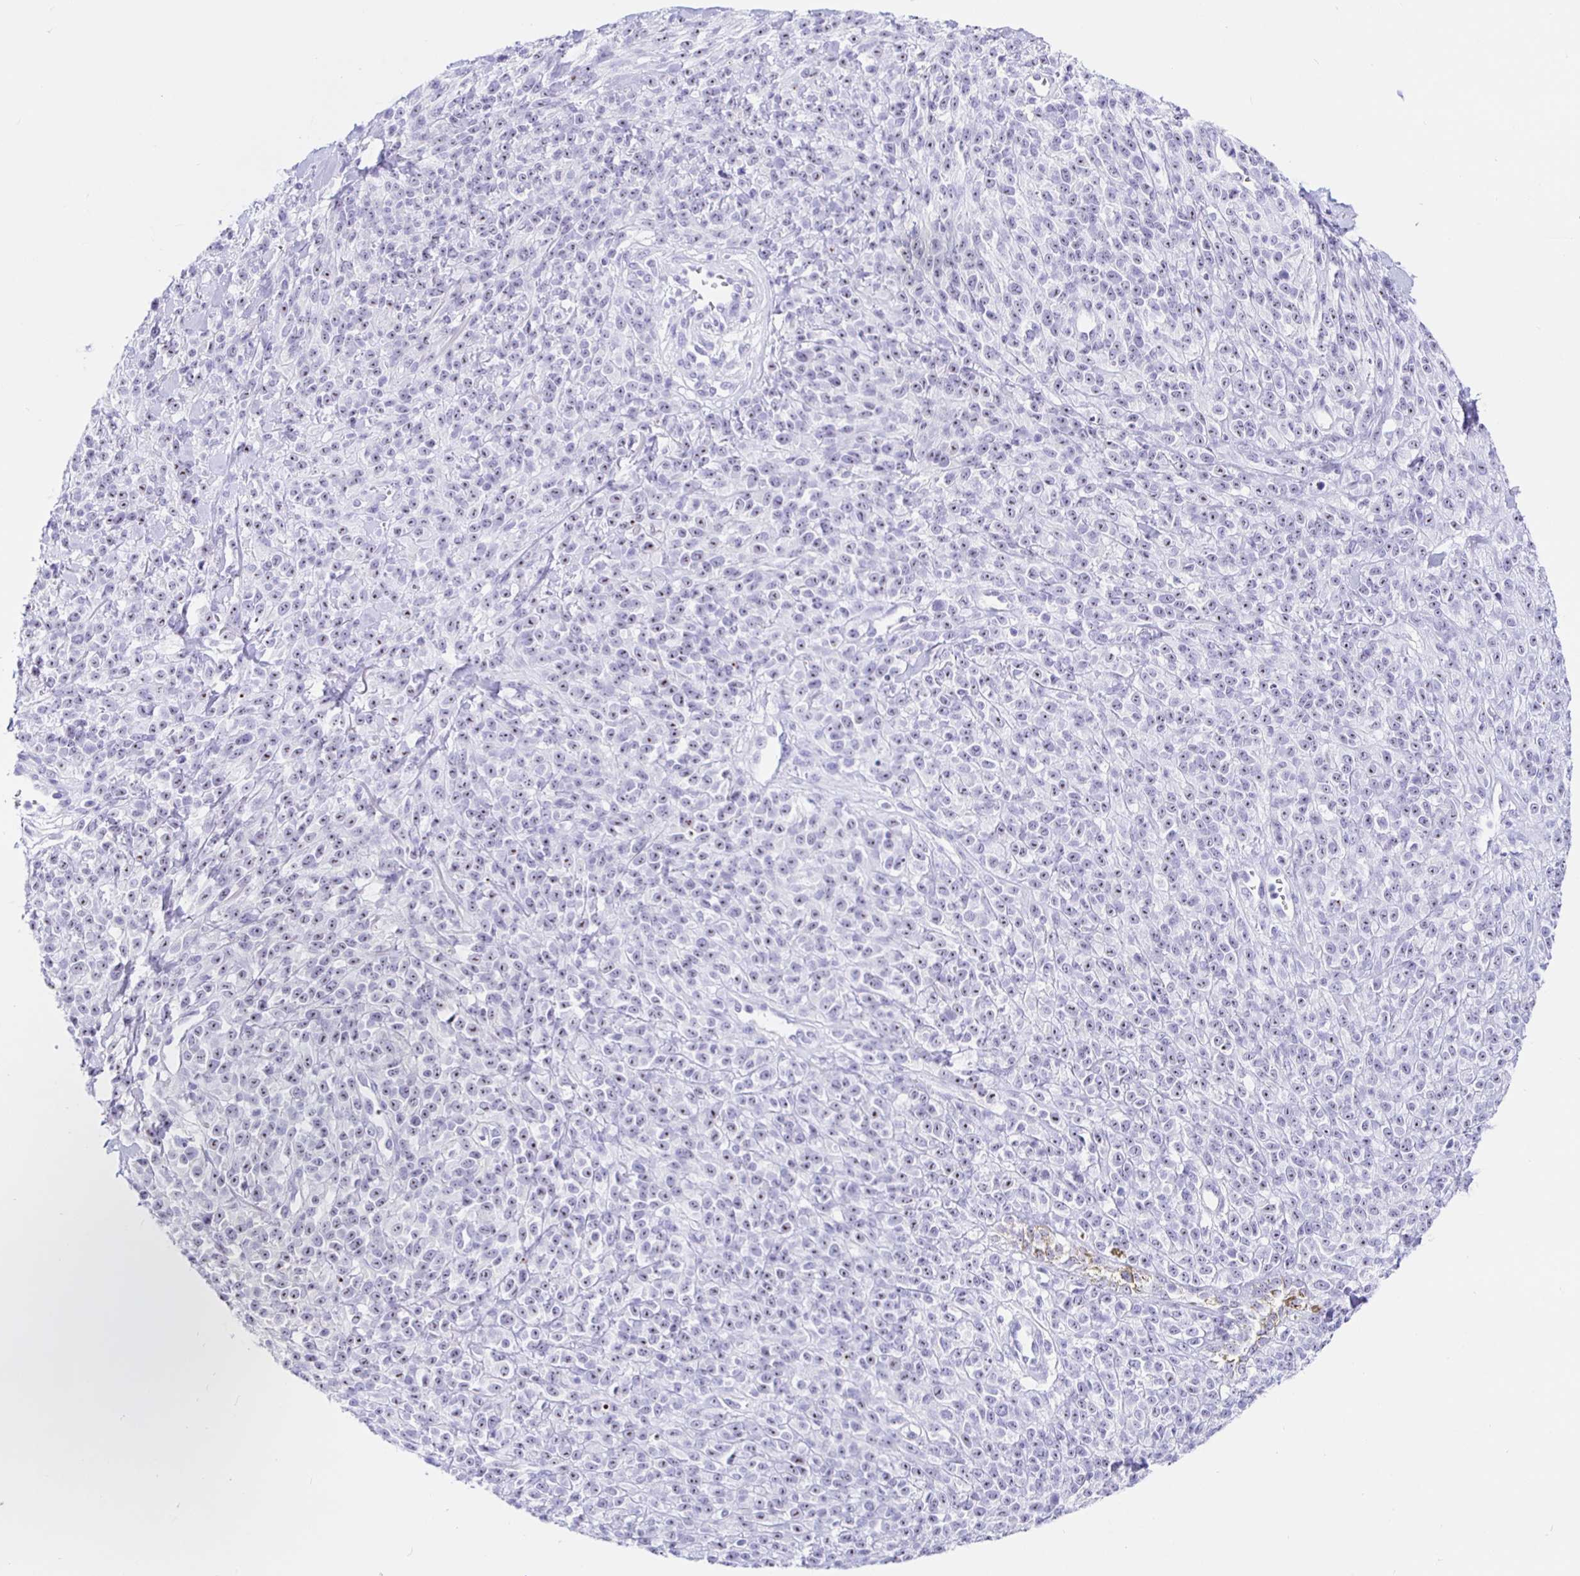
{"staining": {"intensity": "moderate", "quantity": "<25%", "location": "nuclear"}, "tissue": "melanoma", "cell_type": "Tumor cells", "image_type": "cancer", "snomed": [{"axis": "morphology", "description": "Malignant melanoma, NOS"}, {"axis": "topography", "description": "Skin"}, {"axis": "topography", "description": "Skin of trunk"}], "caption": "The micrograph shows staining of melanoma, revealing moderate nuclear protein staining (brown color) within tumor cells.", "gene": "PRAMEF19", "patient": {"sex": "male", "age": 74}}